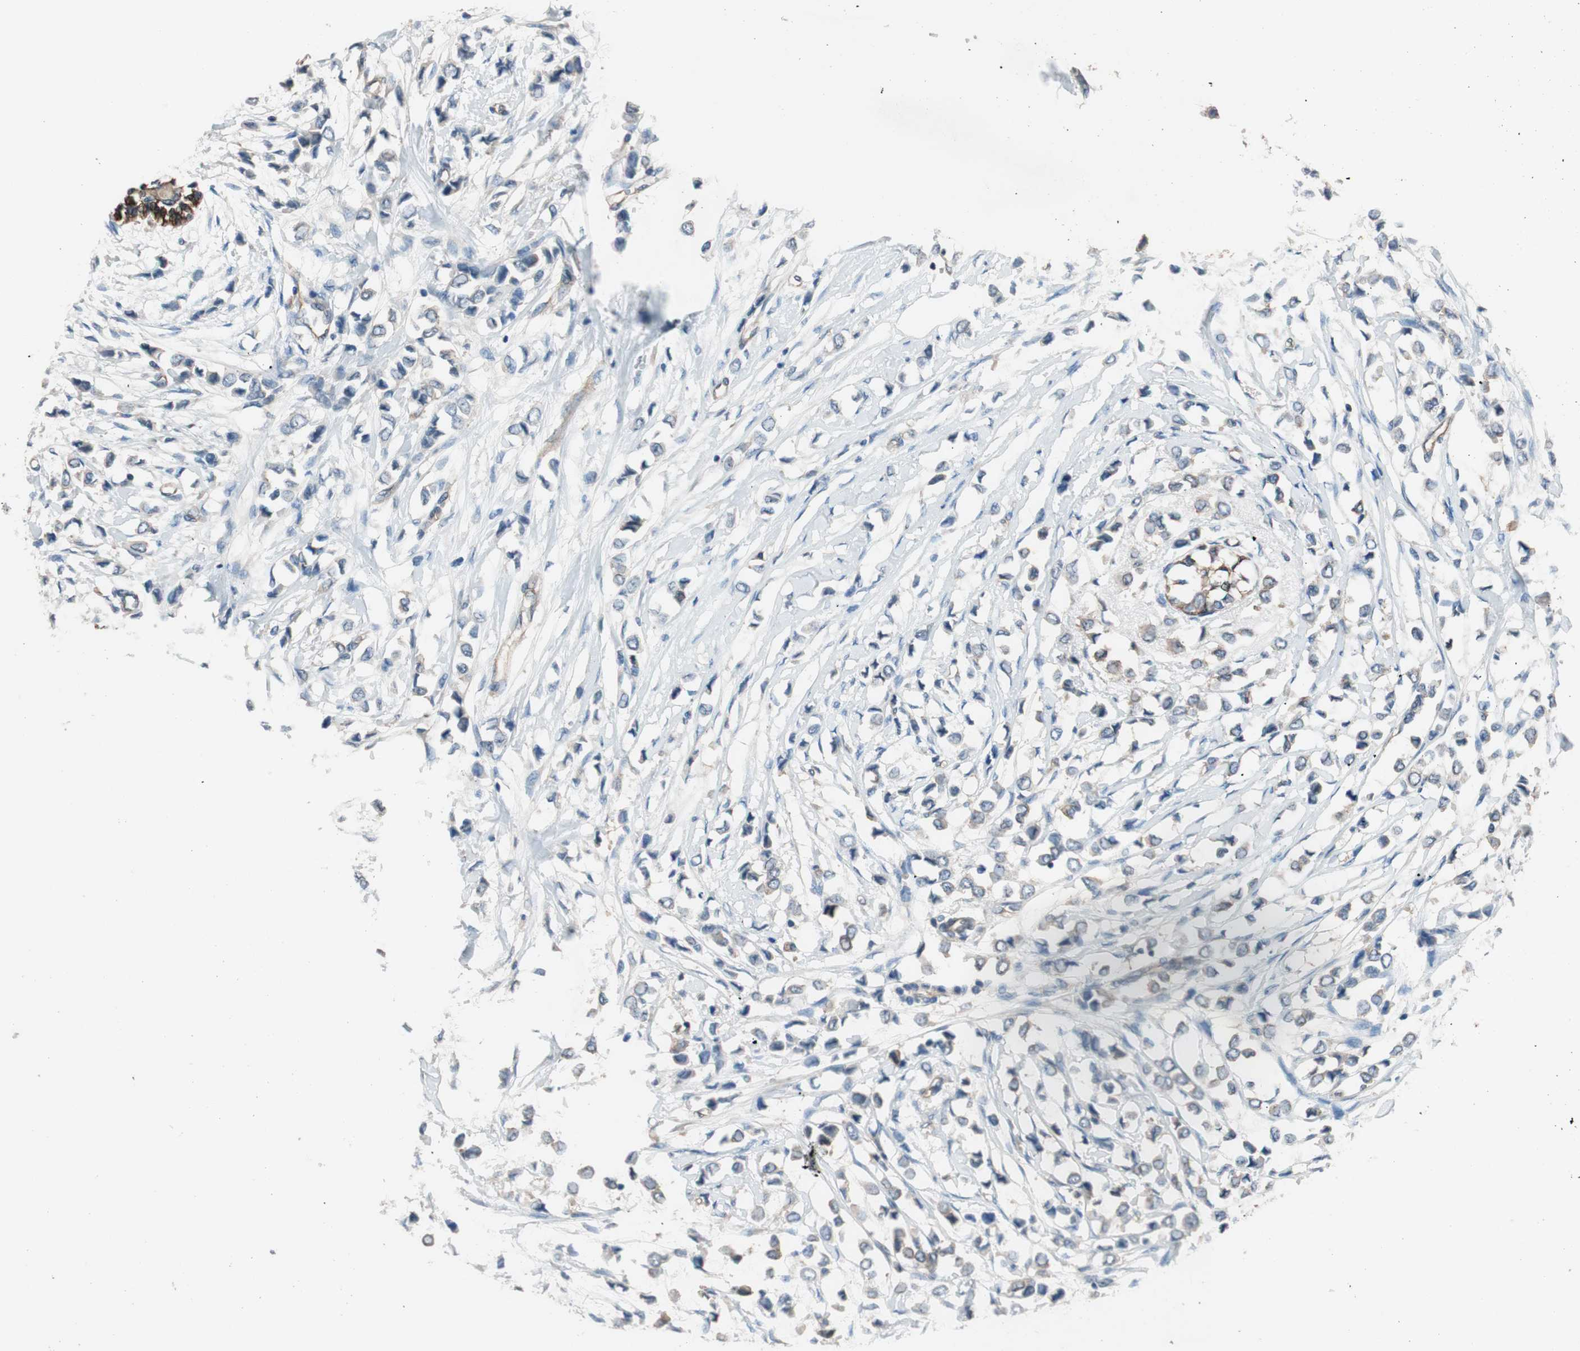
{"staining": {"intensity": "weak", "quantity": "25%-75%", "location": "cytoplasmic/membranous"}, "tissue": "breast cancer", "cell_type": "Tumor cells", "image_type": "cancer", "snomed": [{"axis": "morphology", "description": "Lobular carcinoma"}, {"axis": "topography", "description": "Breast"}], "caption": "Protein staining displays weak cytoplasmic/membranous staining in approximately 25%-75% of tumor cells in breast cancer (lobular carcinoma).", "gene": "CALML3", "patient": {"sex": "female", "age": 51}}